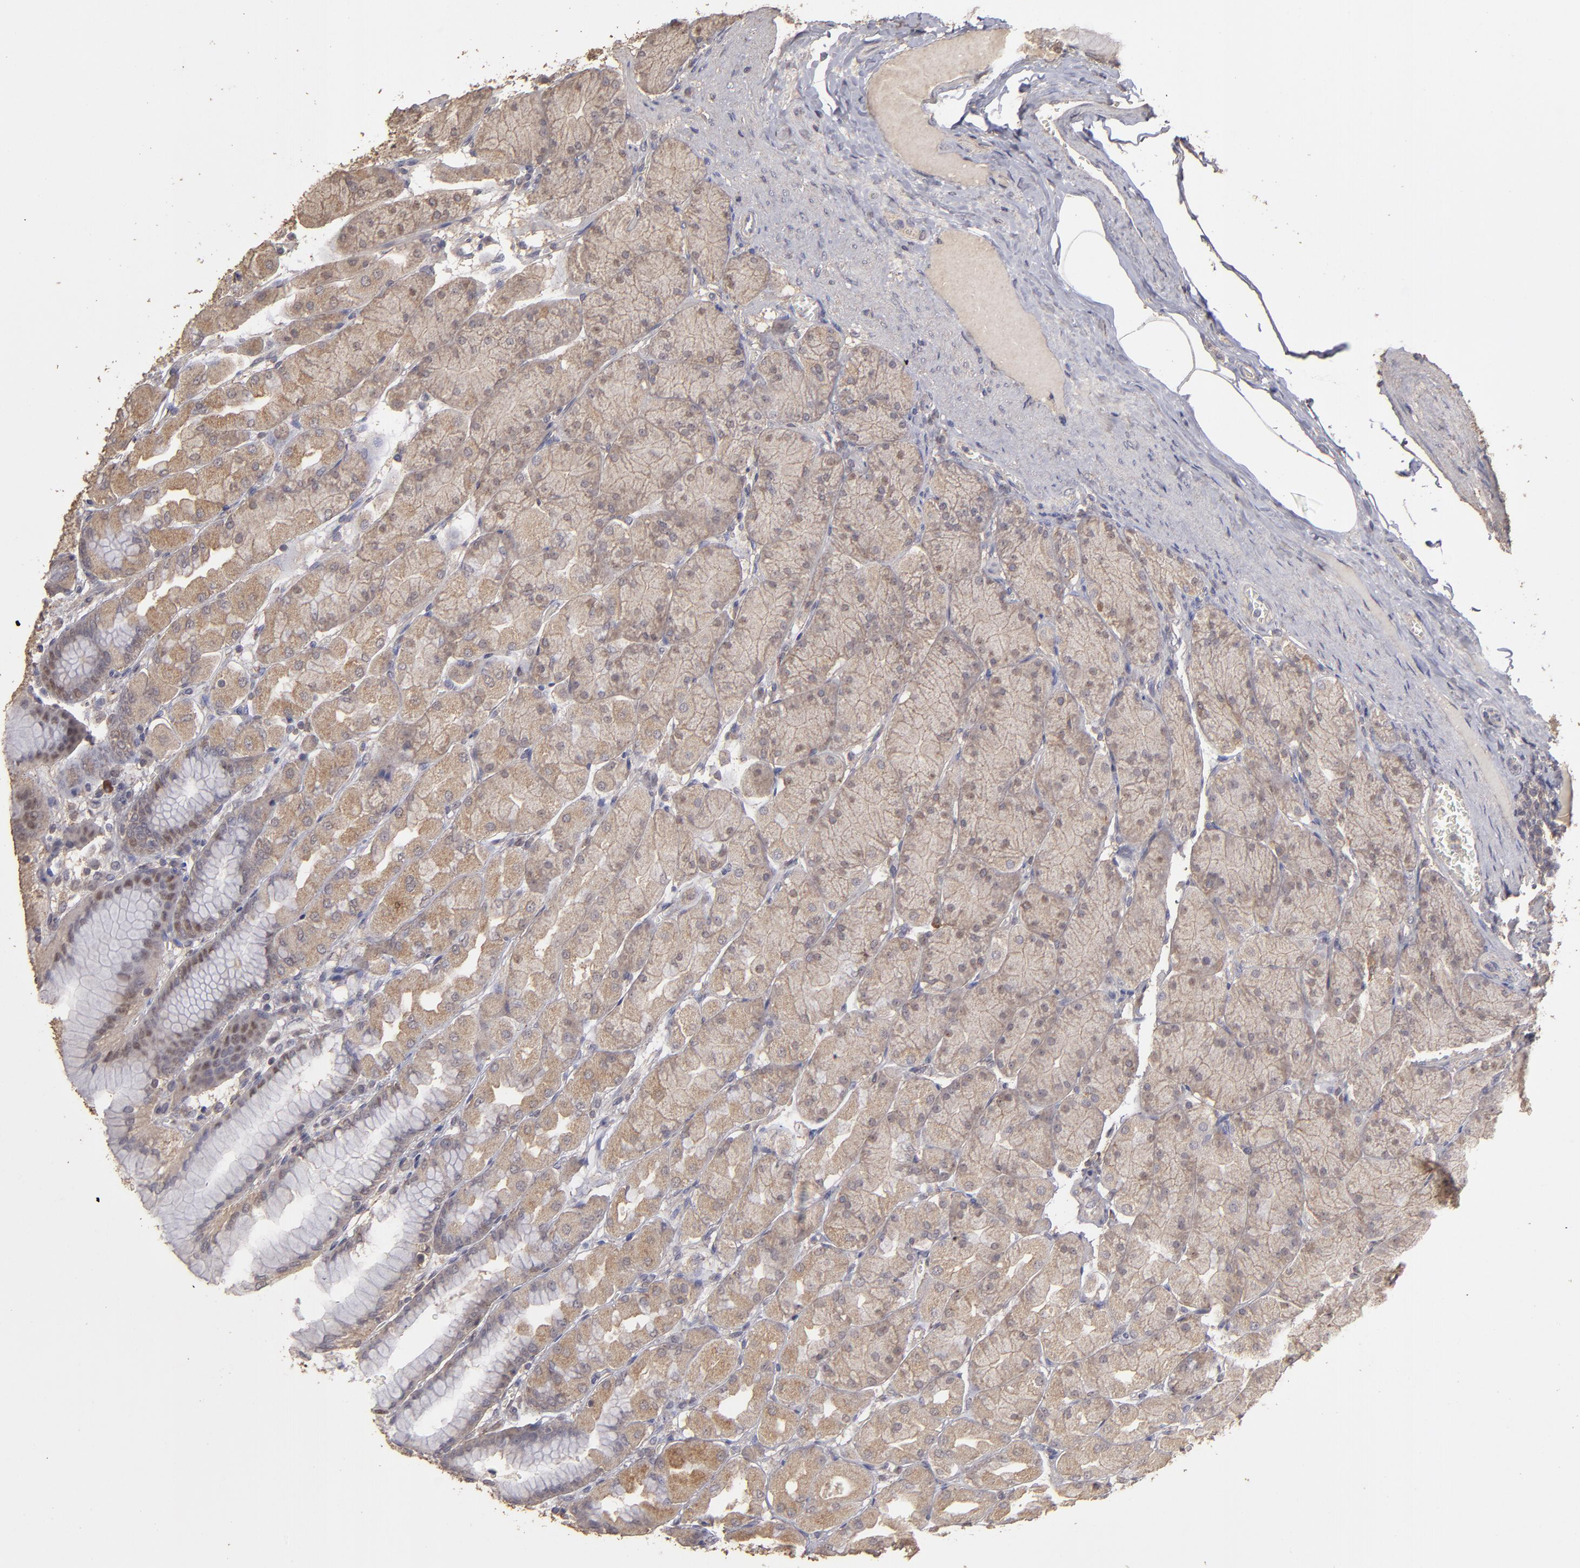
{"staining": {"intensity": "moderate", "quantity": ">75%", "location": "cytoplasmic/membranous"}, "tissue": "stomach", "cell_type": "Glandular cells", "image_type": "normal", "snomed": [{"axis": "morphology", "description": "Normal tissue, NOS"}, {"axis": "topography", "description": "Stomach, upper"}], "caption": "Protein staining exhibits moderate cytoplasmic/membranous staining in about >75% of glandular cells in normal stomach.", "gene": "FAT1", "patient": {"sex": "female", "age": 56}}